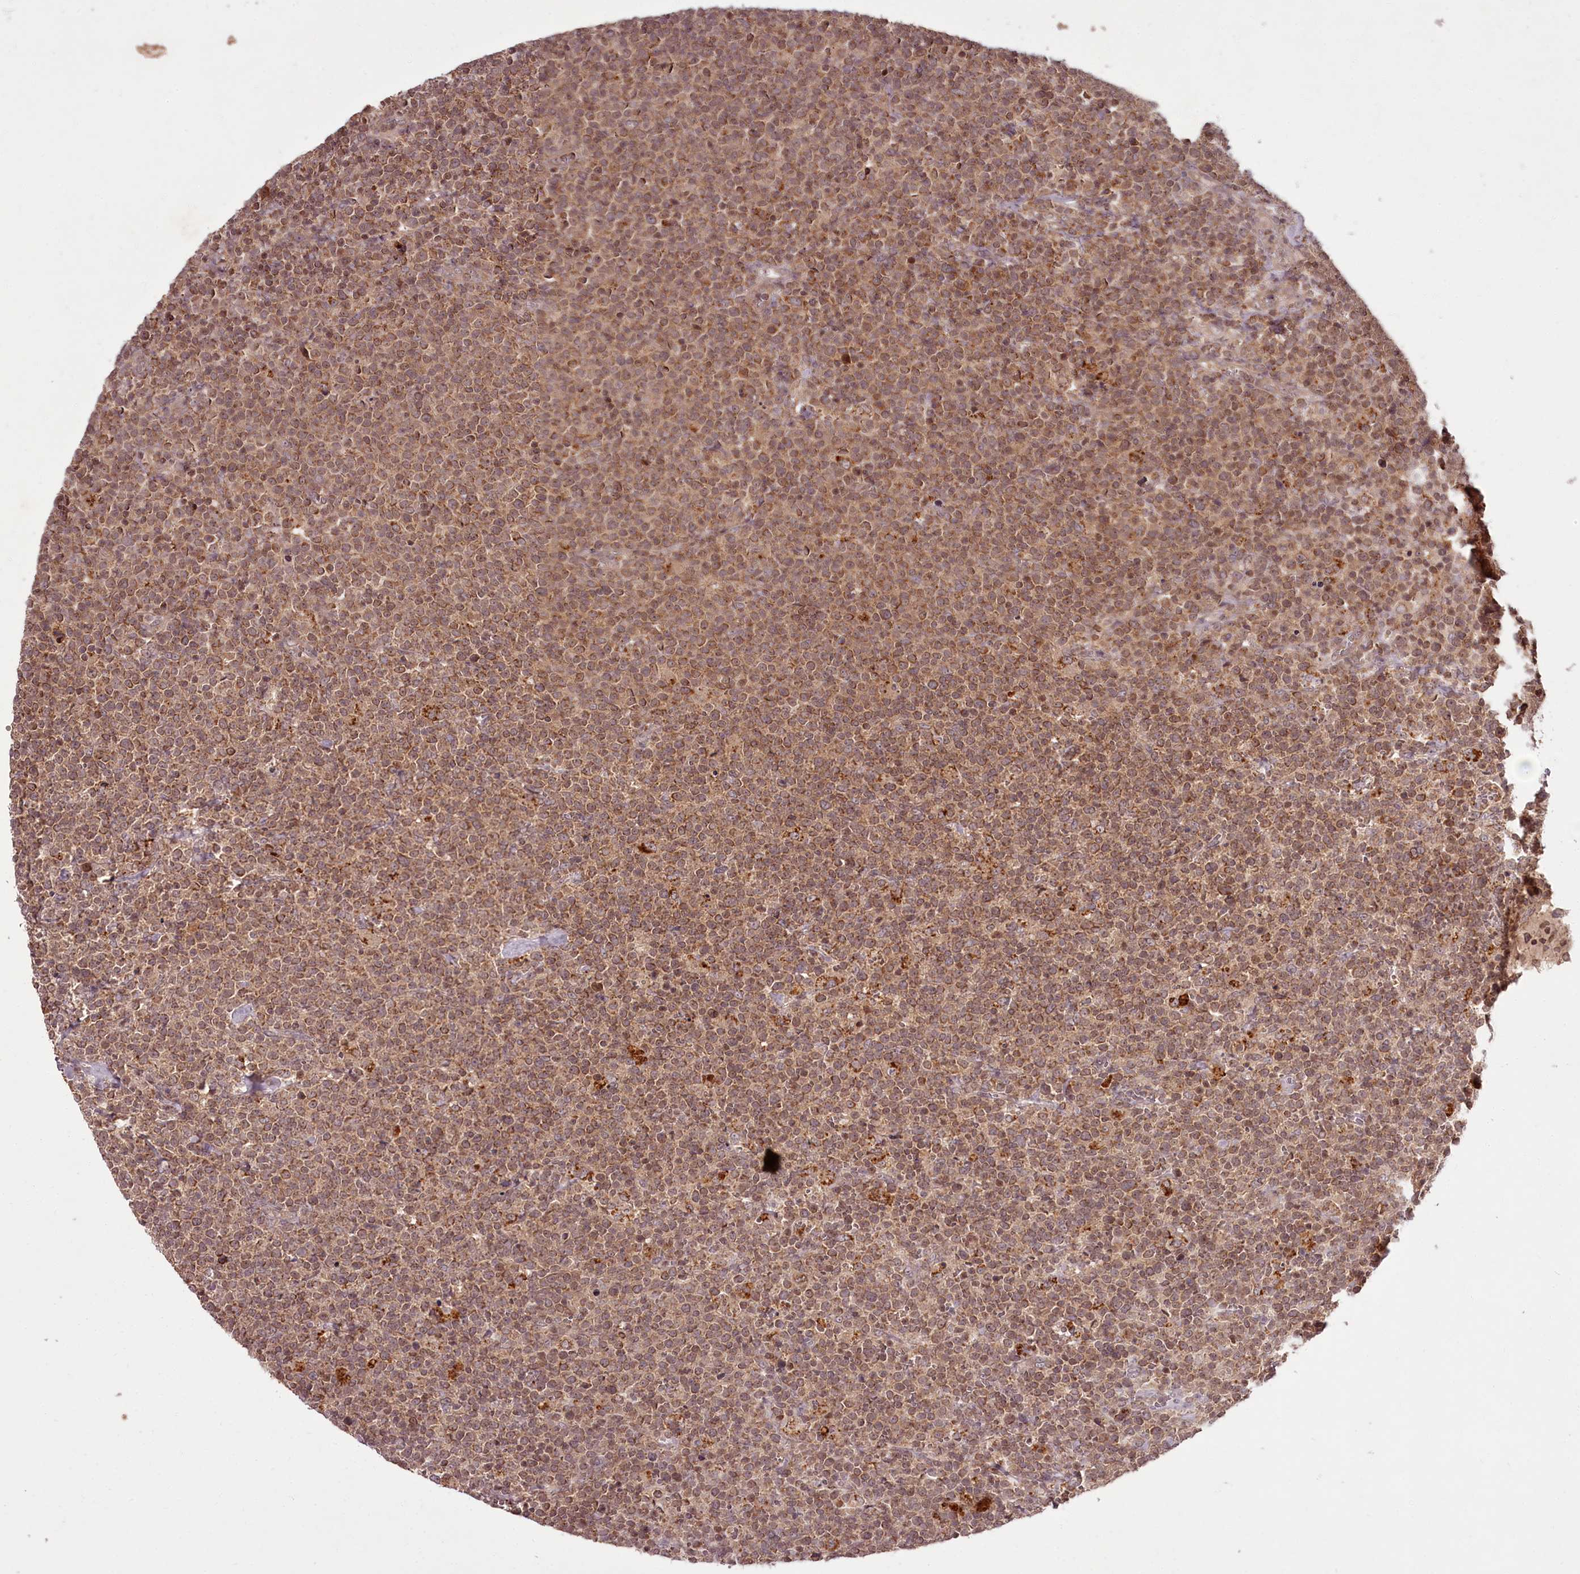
{"staining": {"intensity": "moderate", "quantity": ">75%", "location": "cytoplasmic/membranous"}, "tissue": "lymphoma", "cell_type": "Tumor cells", "image_type": "cancer", "snomed": [{"axis": "morphology", "description": "Malignant lymphoma, non-Hodgkin's type, High grade"}, {"axis": "topography", "description": "Lymph node"}], "caption": "Protein staining of high-grade malignant lymphoma, non-Hodgkin's type tissue reveals moderate cytoplasmic/membranous positivity in approximately >75% of tumor cells.", "gene": "PCBP2", "patient": {"sex": "male", "age": 61}}